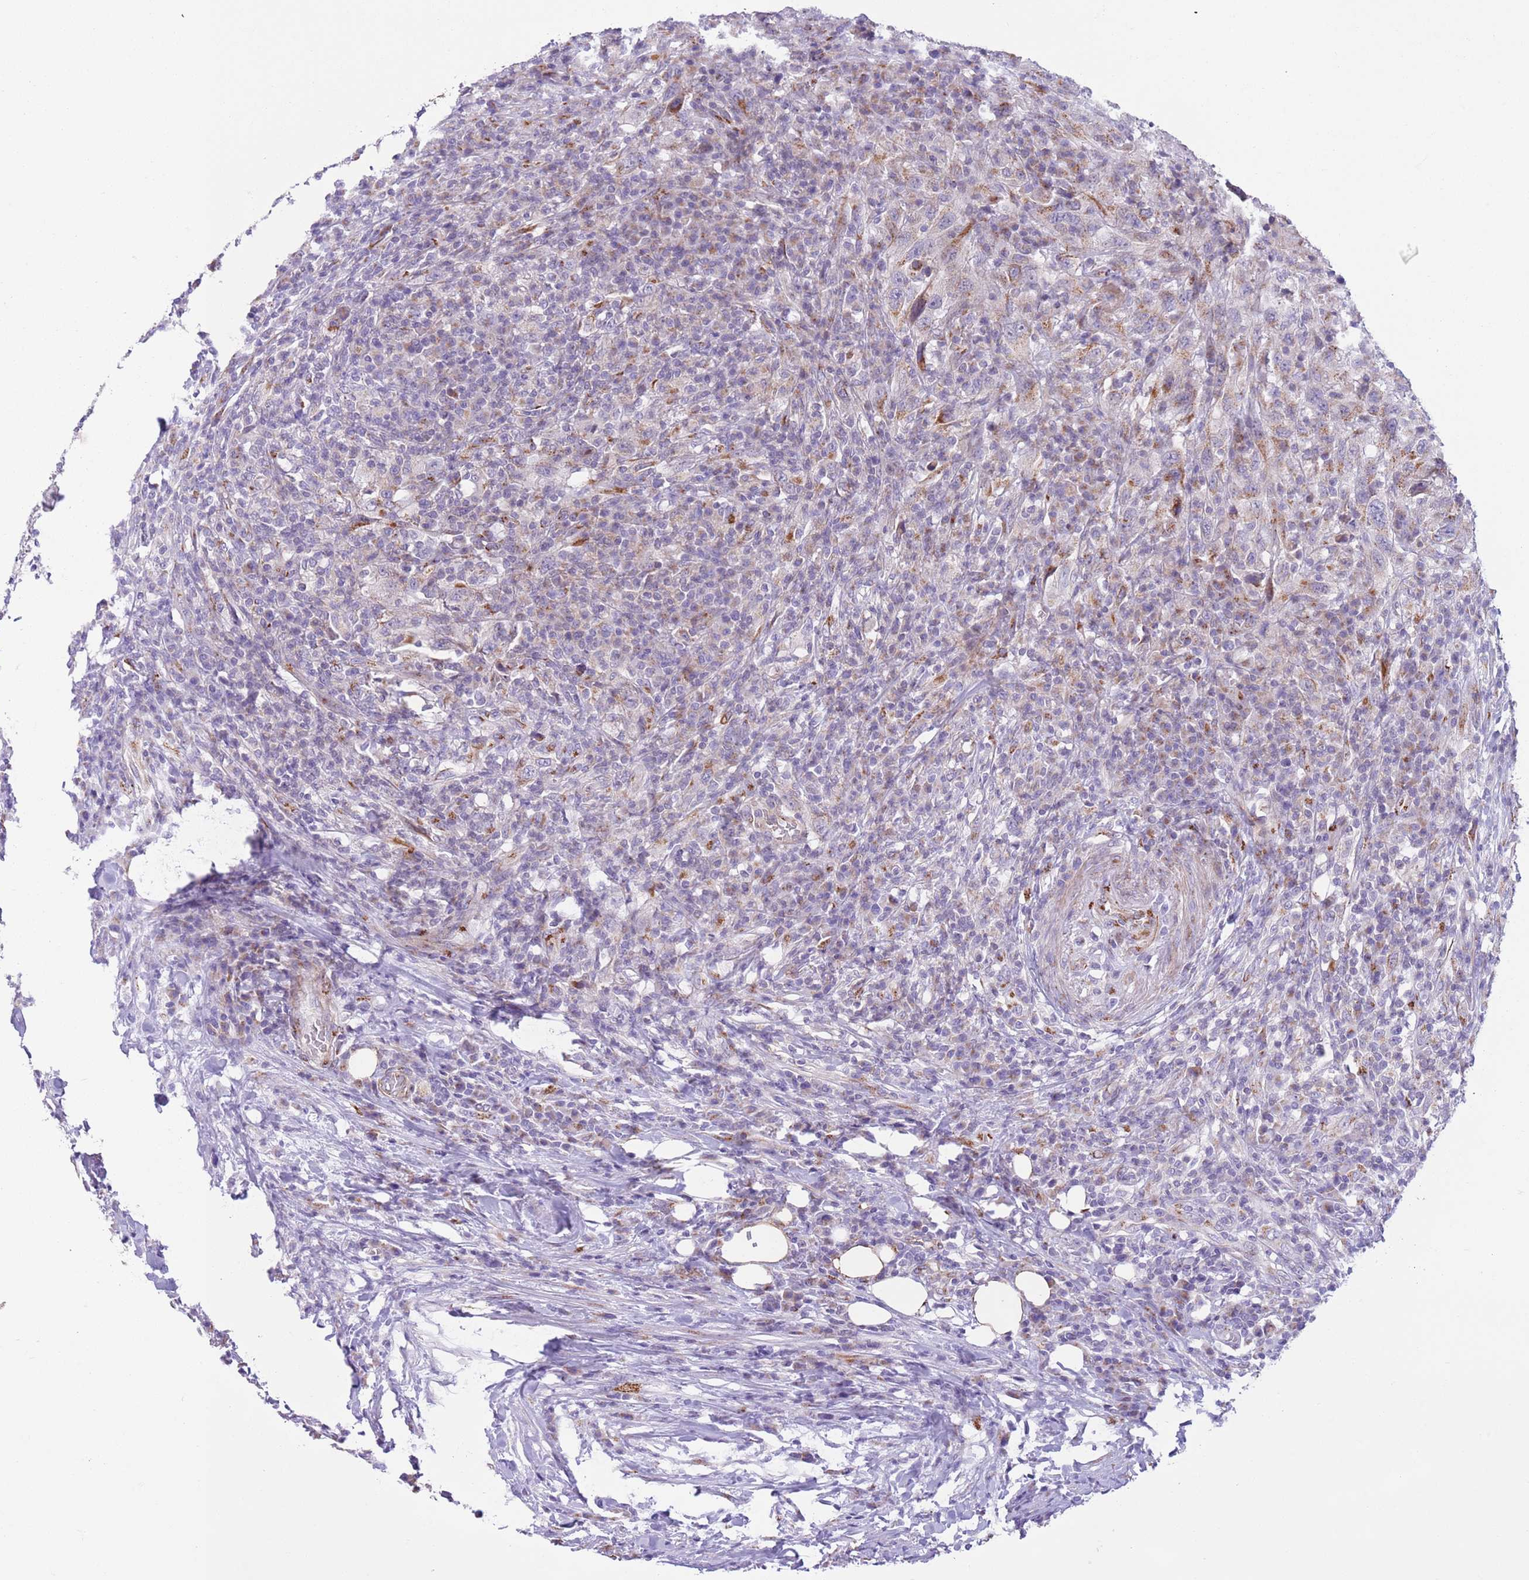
{"staining": {"intensity": "weak", "quantity": "25%-75%", "location": "cytoplasmic/membranous"}, "tissue": "urothelial cancer", "cell_type": "Tumor cells", "image_type": "cancer", "snomed": [{"axis": "morphology", "description": "Urothelial carcinoma, High grade"}, {"axis": "topography", "description": "Urinary bladder"}], "caption": "The photomicrograph shows a brown stain indicating the presence of a protein in the cytoplasmic/membranous of tumor cells in urothelial carcinoma (high-grade).", "gene": "C20orf96", "patient": {"sex": "male", "age": 61}}